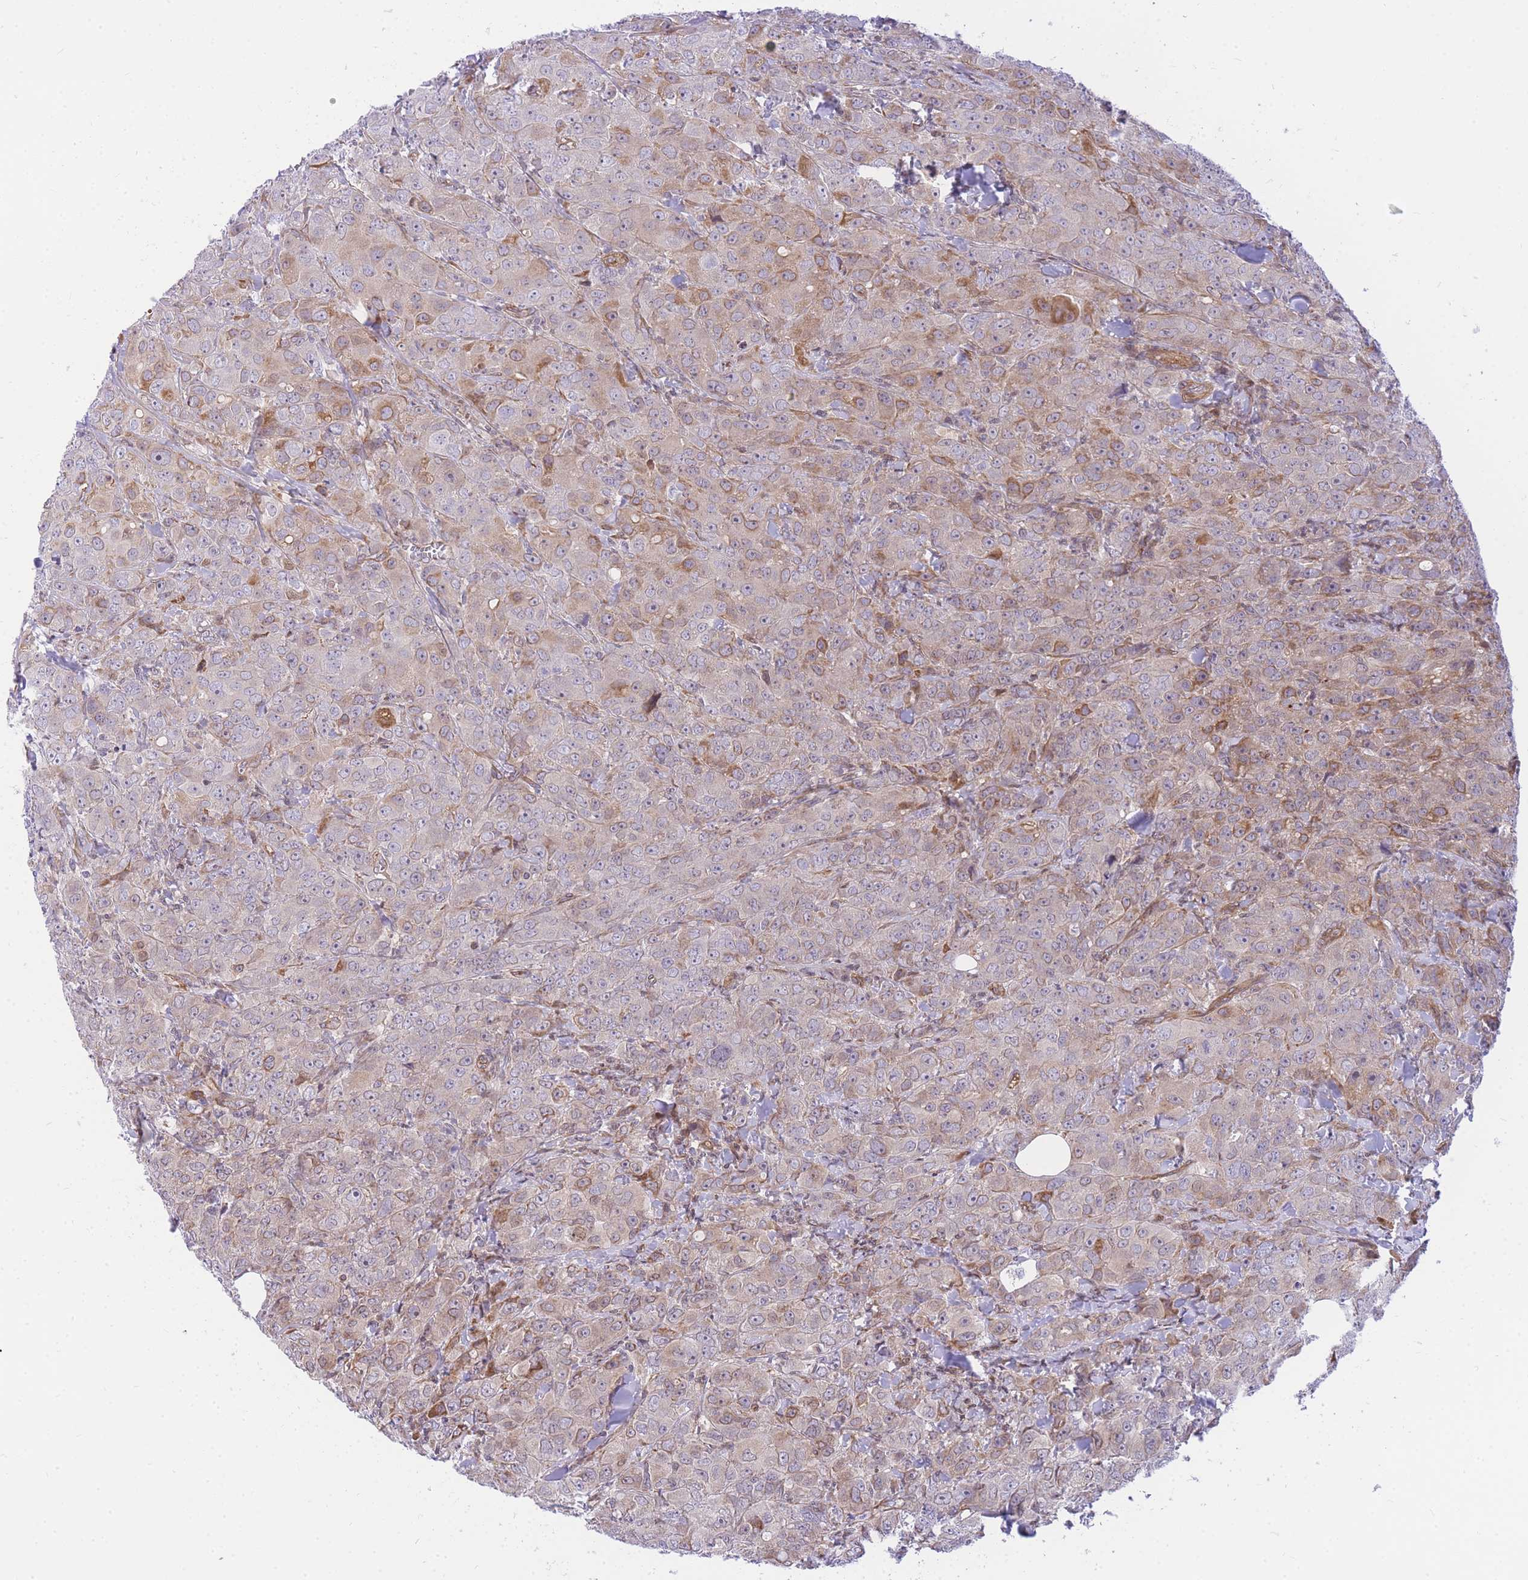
{"staining": {"intensity": "moderate", "quantity": "25%-75%", "location": "cytoplasmic/membranous"}, "tissue": "breast cancer", "cell_type": "Tumor cells", "image_type": "cancer", "snomed": [{"axis": "morphology", "description": "Duct carcinoma"}, {"axis": "topography", "description": "Breast"}], "caption": "Protein staining of breast cancer (infiltrating ductal carcinoma) tissue demonstrates moderate cytoplasmic/membranous positivity in about 25%-75% of tumor cells.", "gene": "S100PBP", "patient": {"sex": "female", "age": 43}}